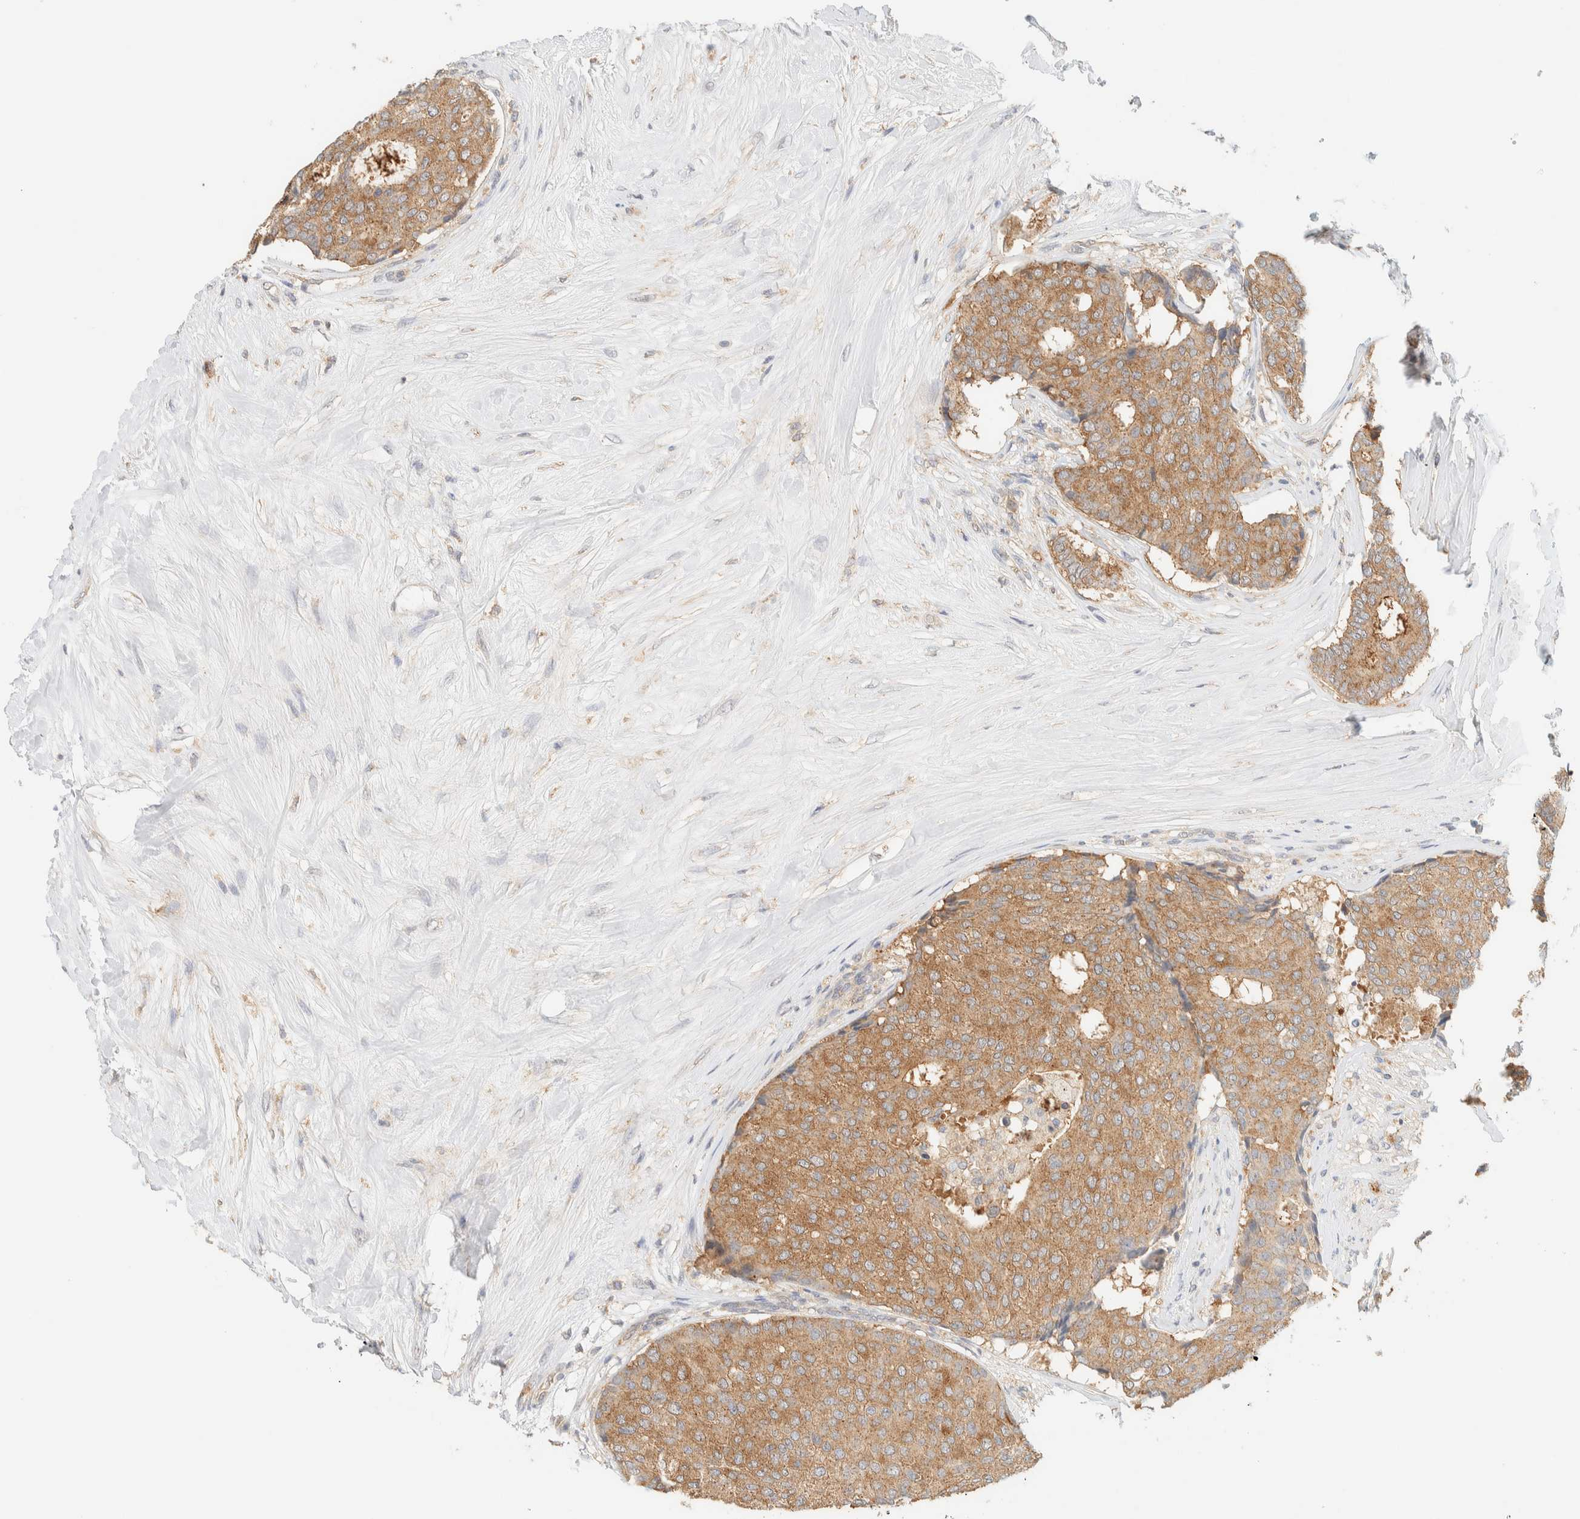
{"staining": {"intensity": "moderate", "quantity": ">75%", "location": "cytoplasmic/membranous"}, "tissue": "breast cancer", "cell_type": "Tumor cells", "image_type": "cancer", "snomed": [{"axis": "morphology", "description": "Duct carcinoma"}, {"axis": "topography", "description": "Breast"}], "caption": "Human invasive ductal carcinoma (breast) stained with a protein marker reveals moderate staining in tumor cells.", "gene": "TBC1D8B", "patient": {"sex": "female", "age": 75}}